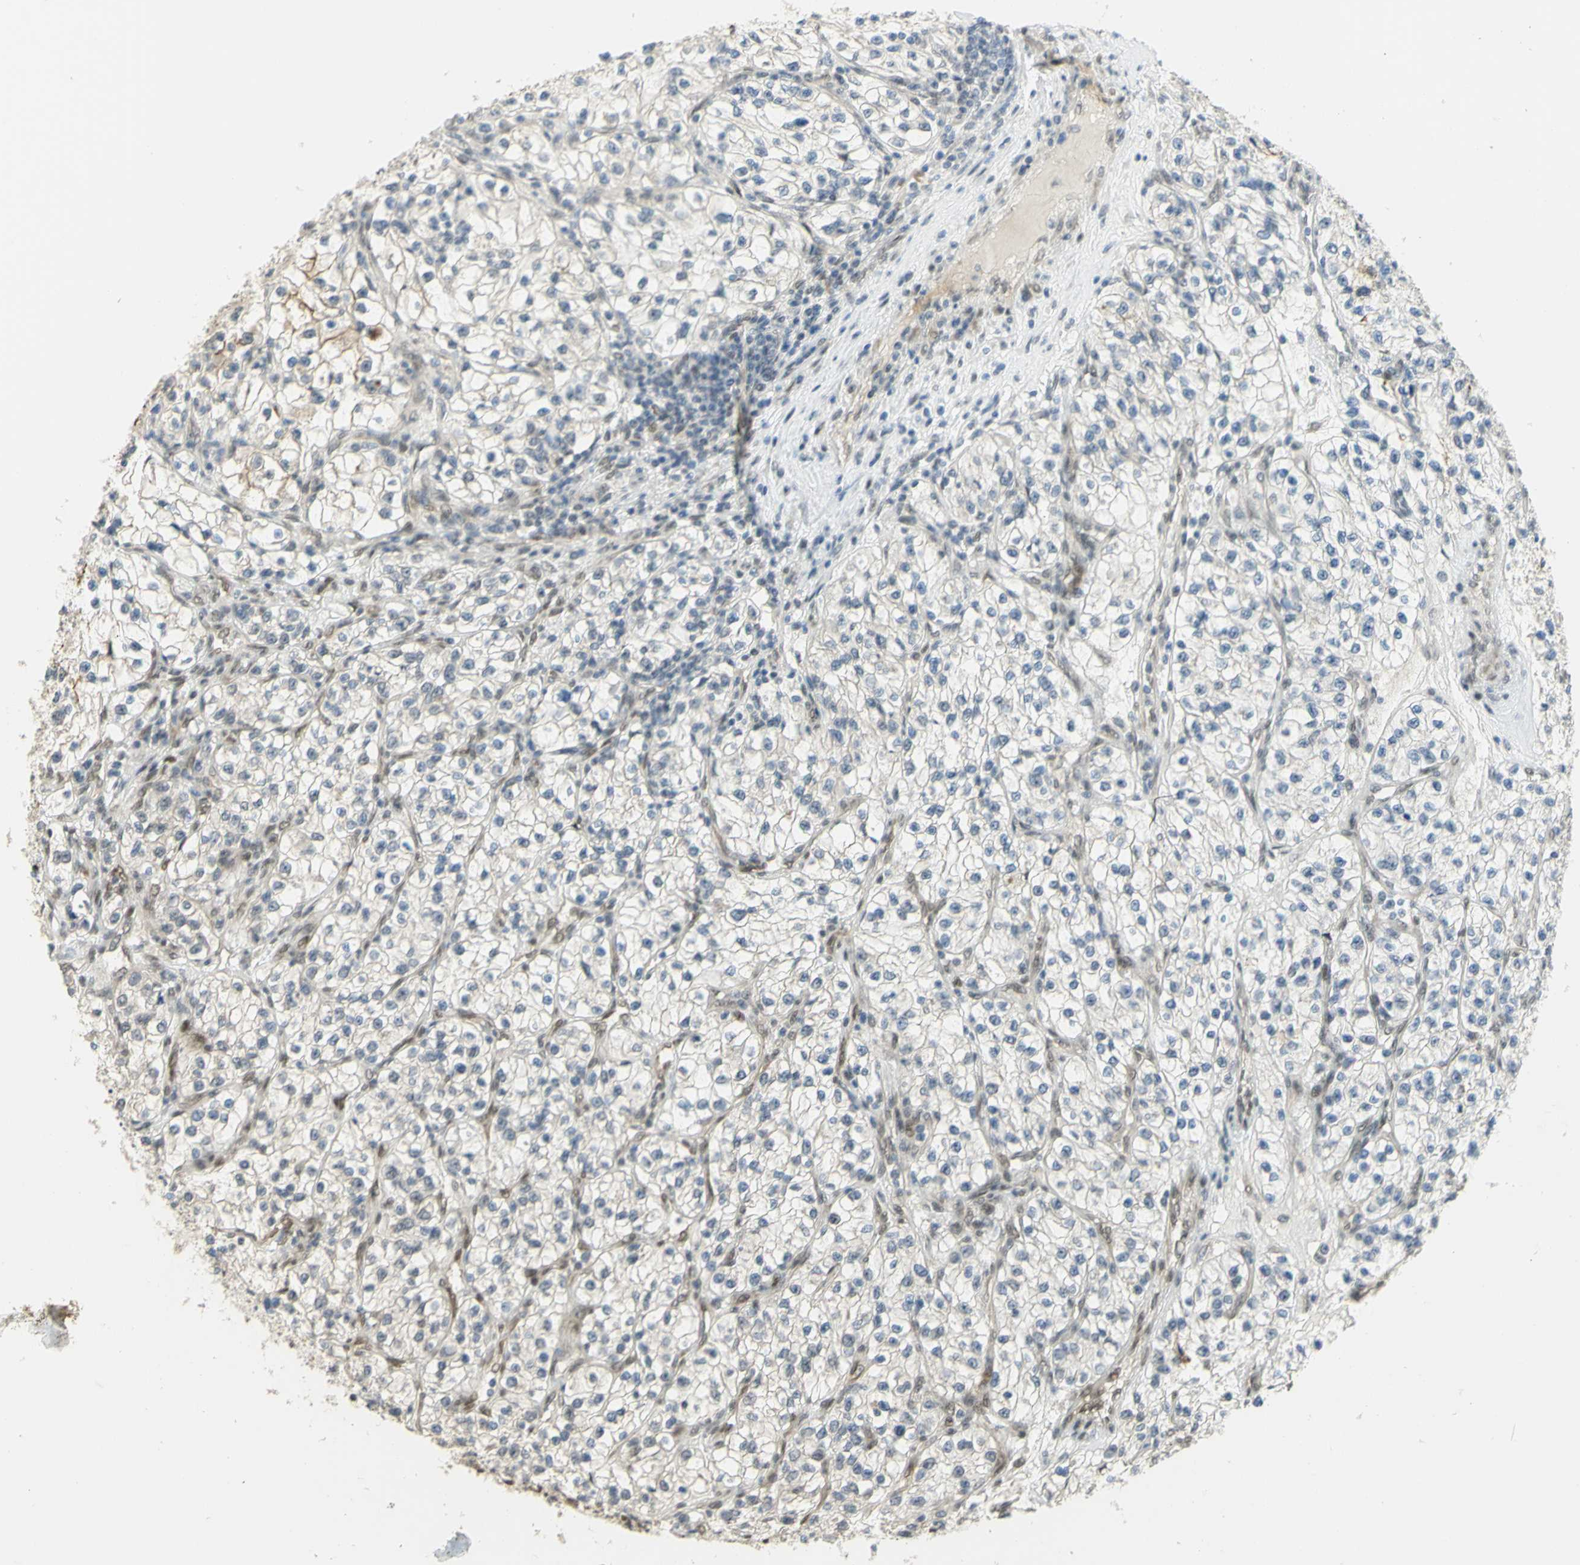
{"staining": {"intensity": "moderate", "quantity": "<25%", "location": "cytoplasmic/membranous"}, "tissue": "renal cancer", "cell_type": "Tumor cells", "image_type": "cancer", "snomed": [{"axis": "morphology", "description": "Adenocarcinoma, NOS"}, {"axis": "topography", "description": "Kidney"}], "caption": "Renal adenocarcinoma was stained to show a protein in brown. There is low levels of moderate cytoplasmic/membranous positivity in approximately <25% of tumor cells. Nuclei are stained in blue.", "gene": "DDX1", "patient": {"sex": "female", "age": 57}}